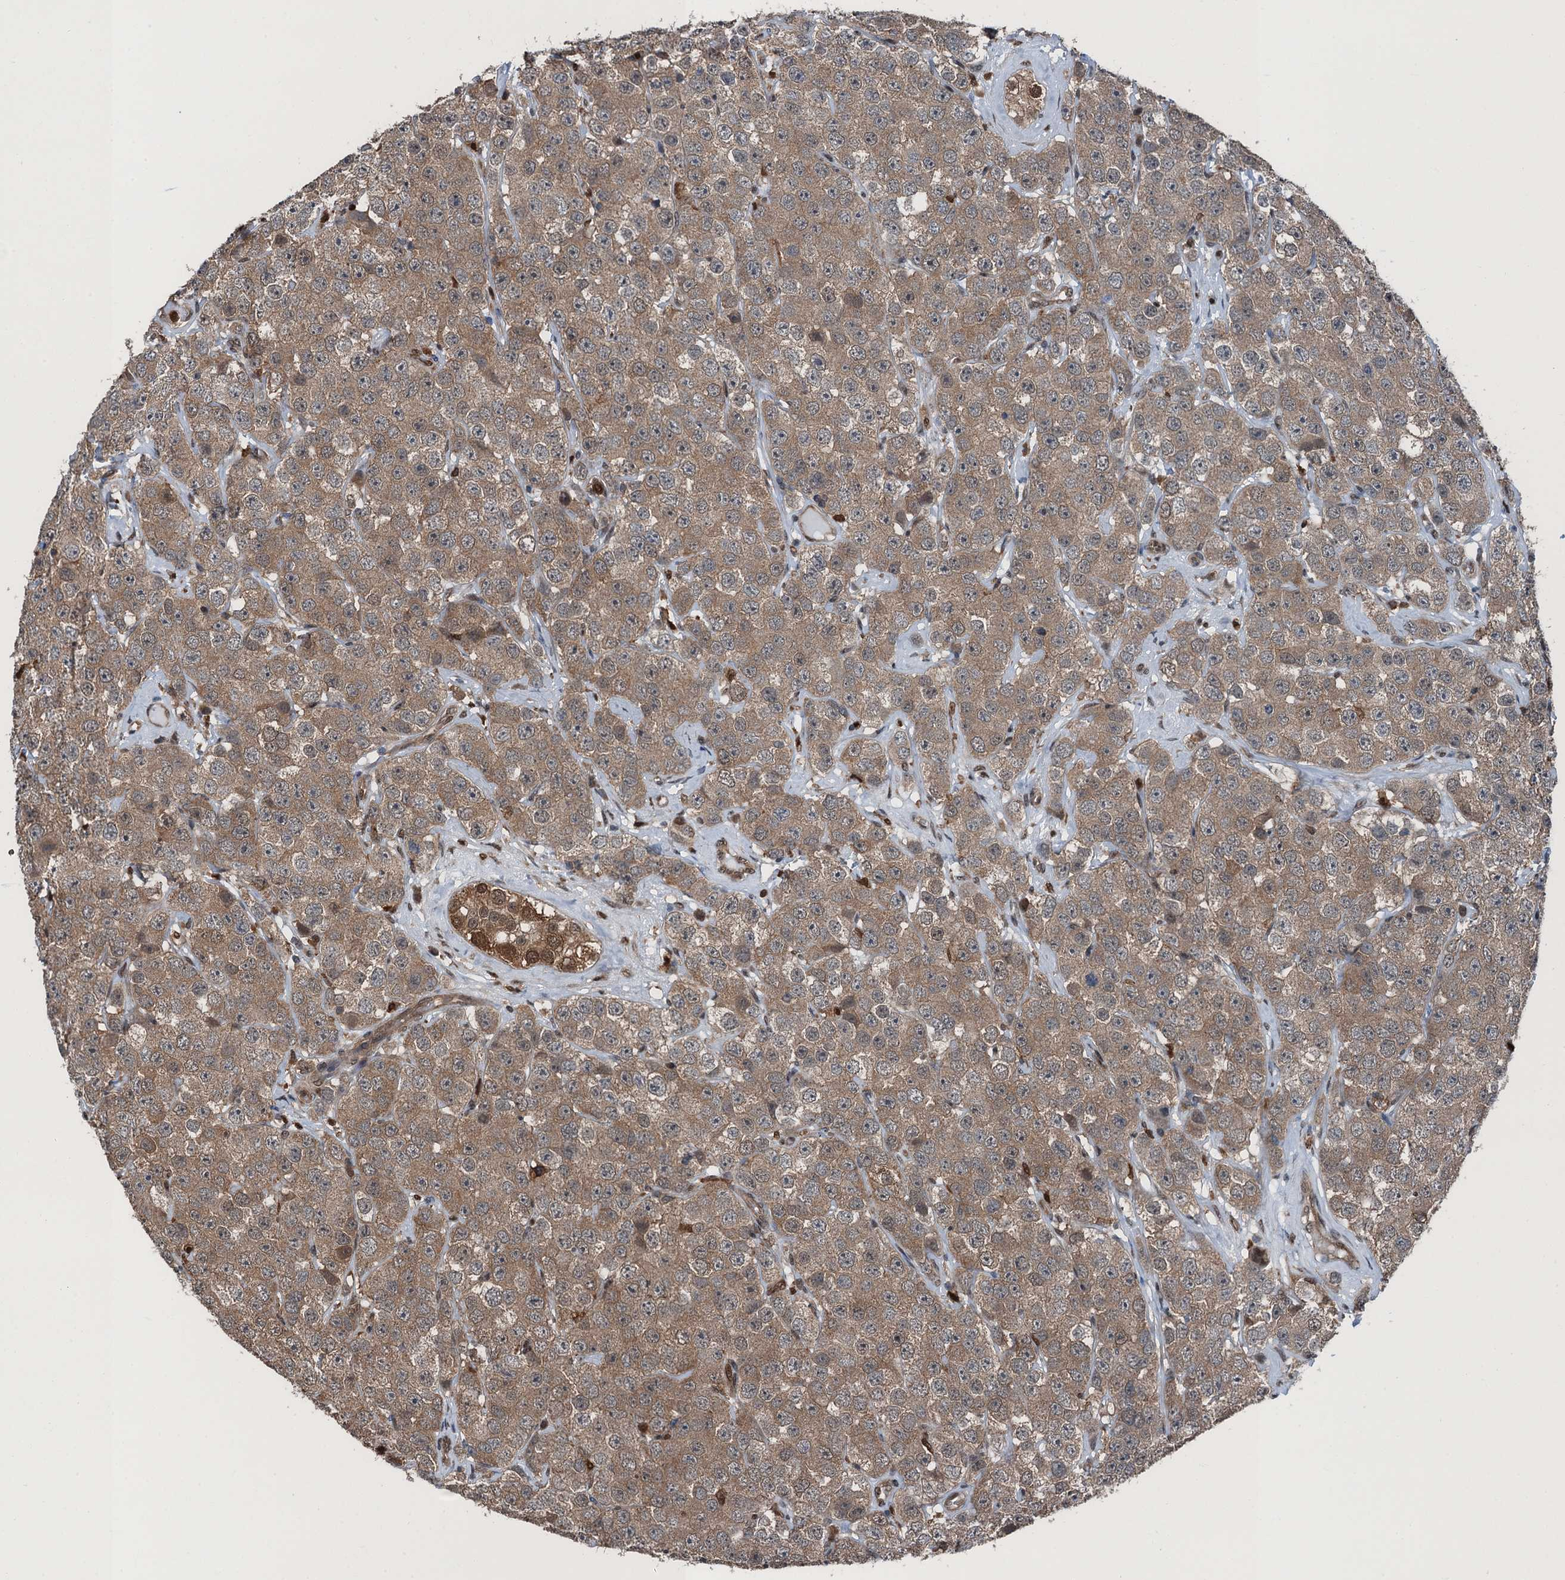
{"staining": {"intensity": "moderate", "quantity": ">75%", "location": "cytoplasmic/membranous"}, "tissue": "testis cancer", "cell_type": "Tumor cells", "image_type": "cancer", "snomed": [{"axis": "morphology", "description": "Seminoma, NOS"}, {"axis": "topography", "description": "Testis"}], "caption": "DAB immunohistochemical staining of testis cancer displays moderate cytoplasmic/membranous protein staining in about >75% of tumor cells. Using DAB (brown) and hematoxylin (blue) stains, captured at high magnification using brightfield microscopy.", "gene": "RNH1", "patient": {"sex": "male", "age": 28}}